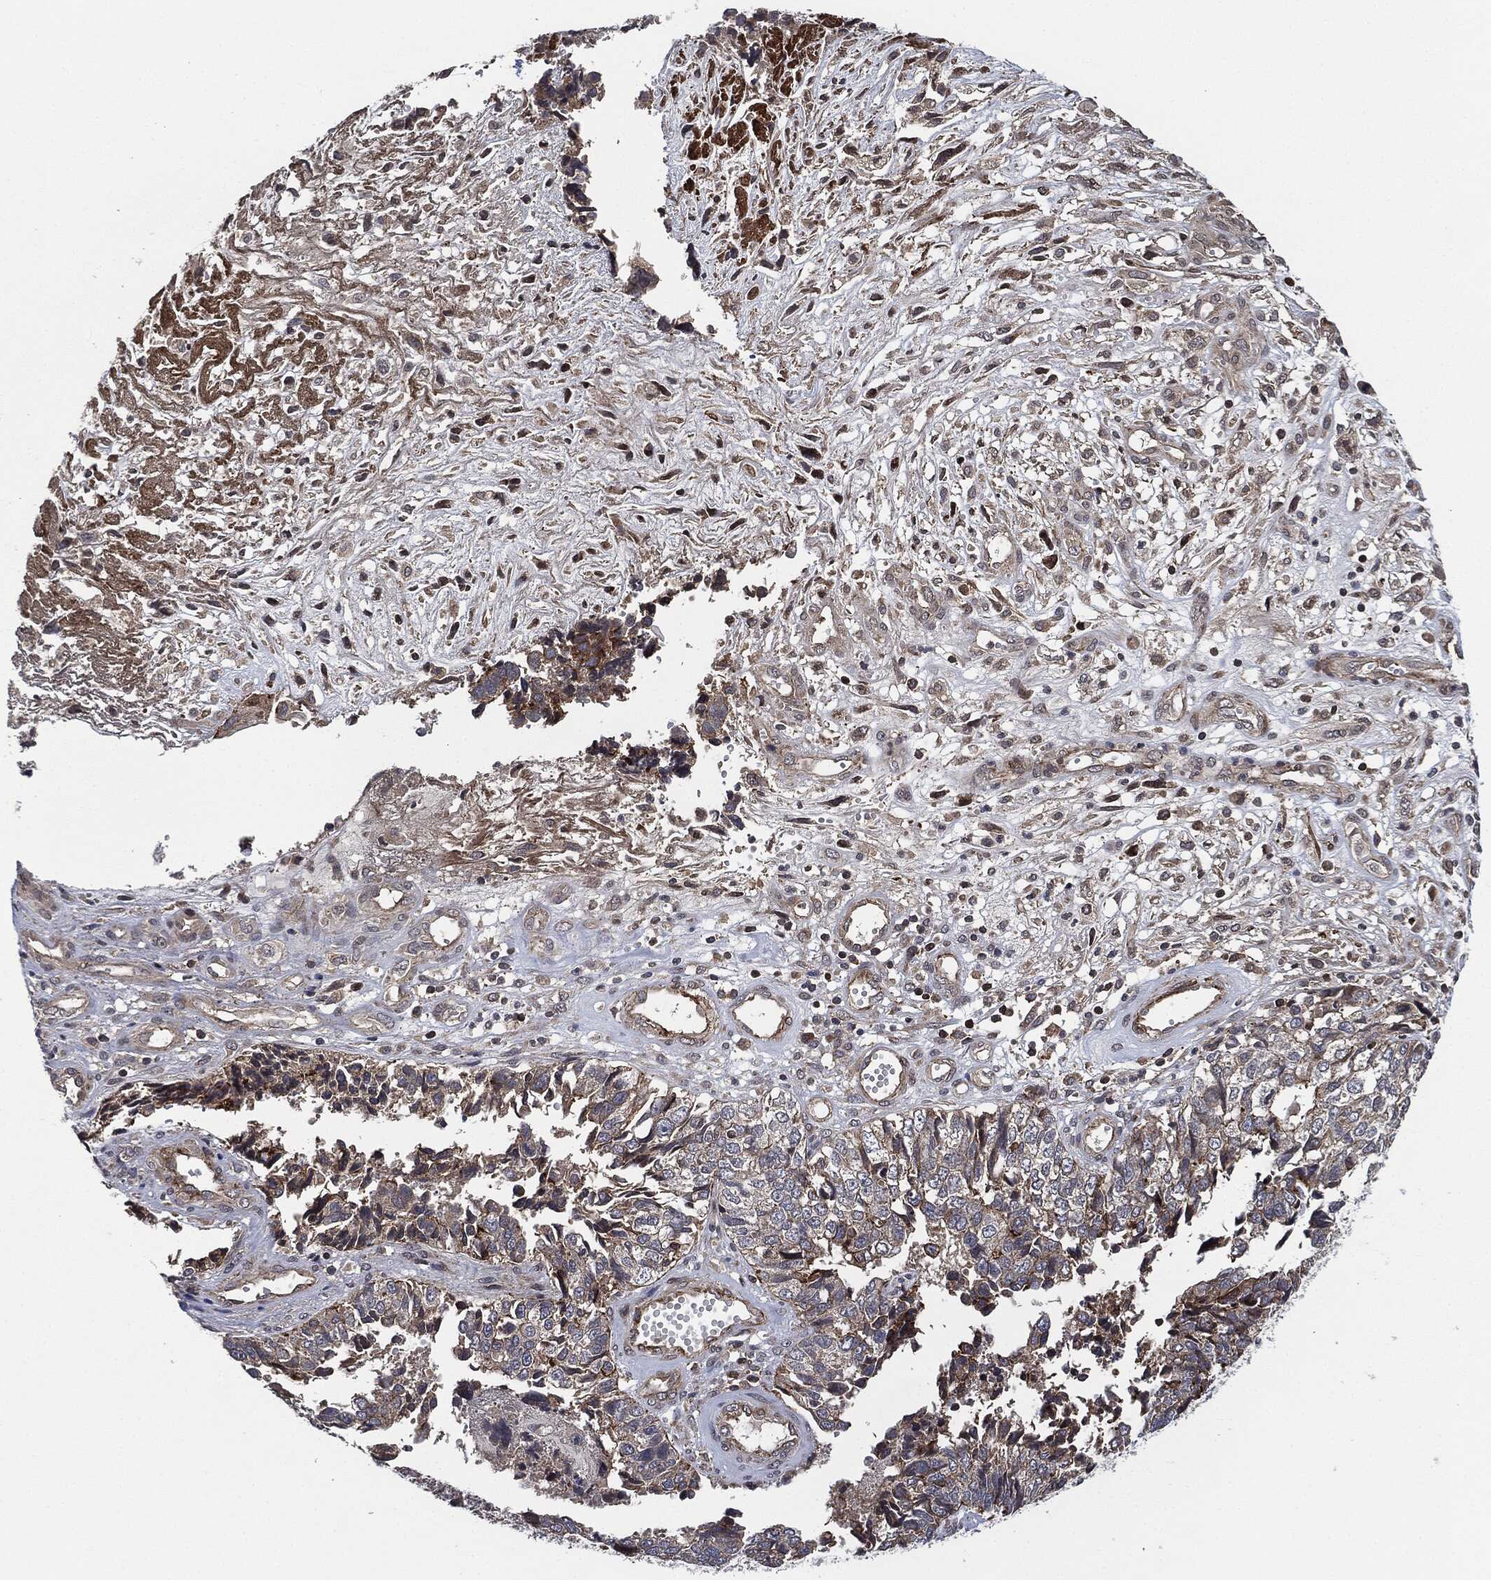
{"staining": {"intensity": "moderate", "quantity": "25%-75%", "location": "cytoplasmic/membranous"}, "tissue": "cervical cancer", "cell_type": "Tumor cells", "image_type": "cancer", "snomed": [{"axis": "morphology", "description": "Squamous cell carcinoma, NOS"}, {"axis": "topography", "description": "Cervix"}], "caption": "Tumor cells reveal medium levels of moderate cytoplasmic/membranous staining in approximately 25%-75% of cells in cervical squamous cell carcinoma.", "gene": "UBR1", "patient": {"sex": "female", "age": 63}}